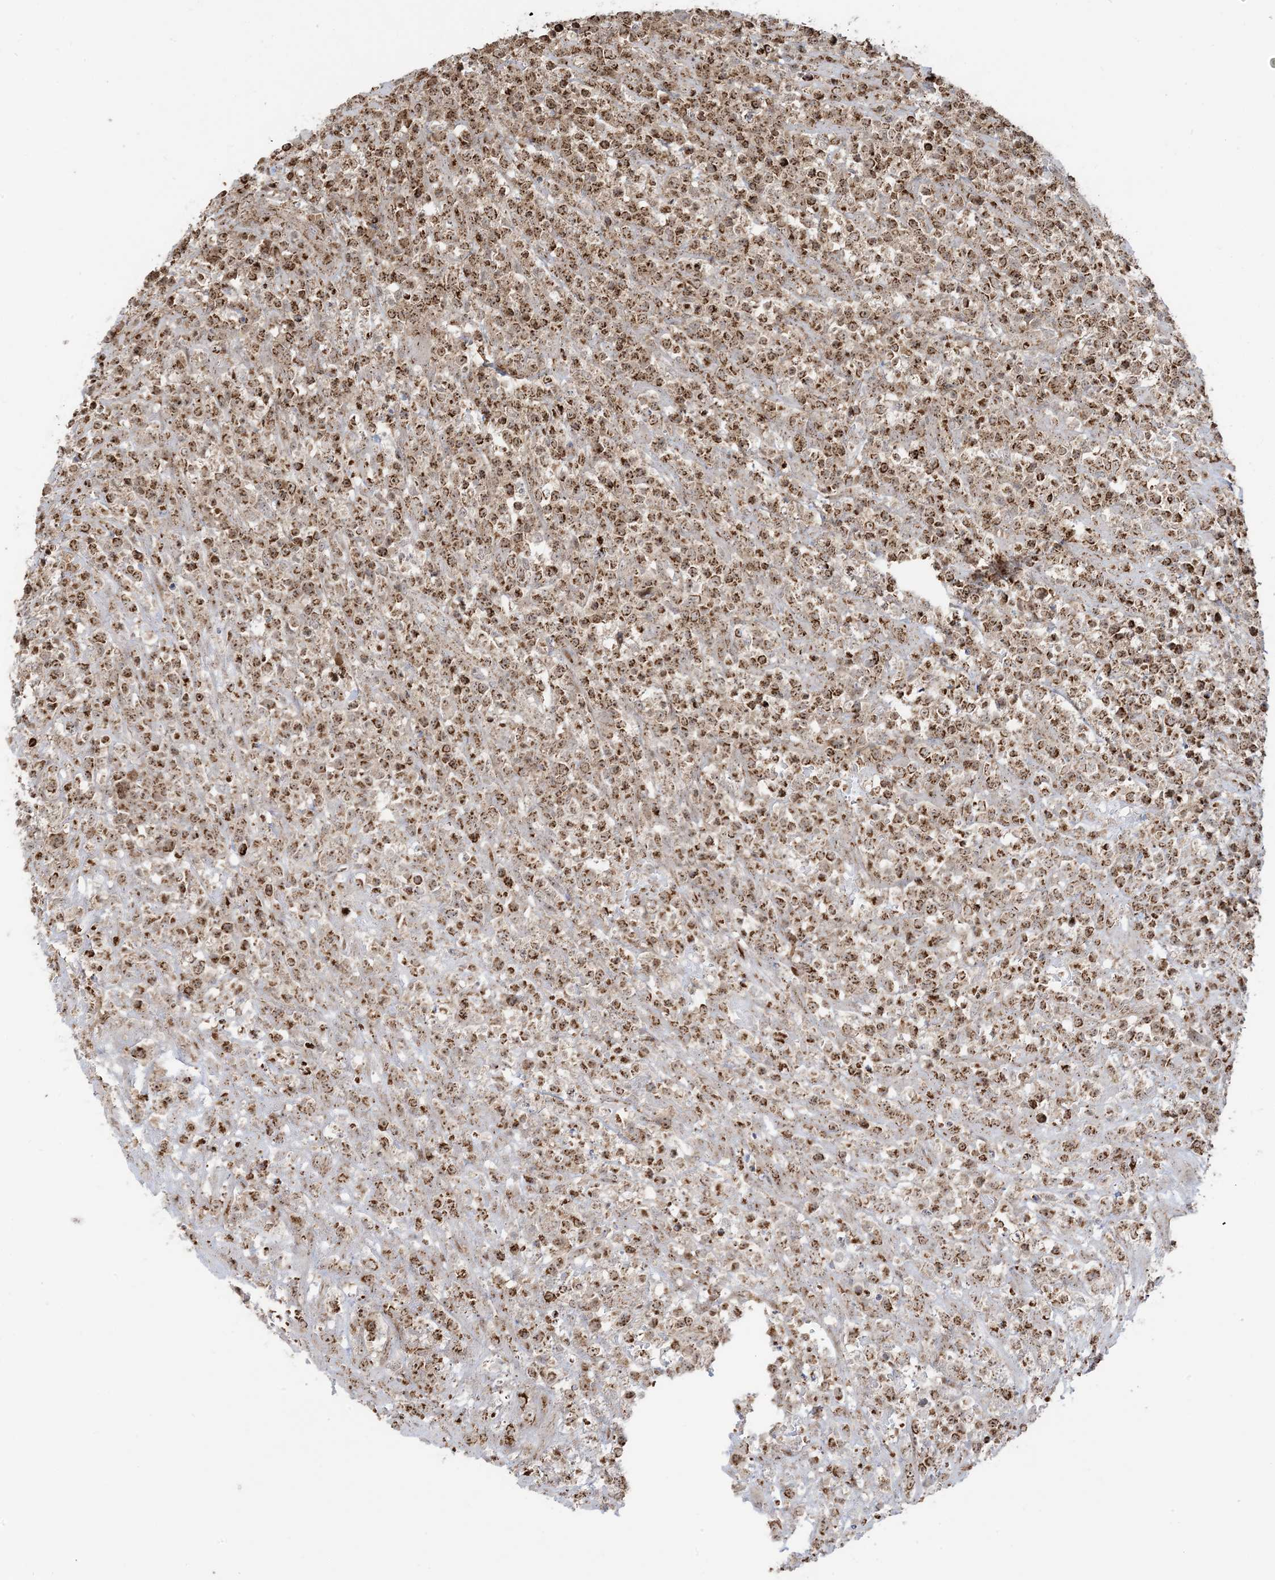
{"staining": {"intensity": "moderate", "quantity": ">75%", "location": "cytoplasmic/membranous,nuclear"}, "tissue": "lymphoma", "cell_type": "Tumor cells", "image_type": "cancer", "snomed": [{"axis": "morphology", "description": "Malignant lymphoma, non-Hodgkin's type, High grade"}, {"axis": "topography", "description": "Colon"}], "caption": "High-grade malignant lymphoma, non-Hodgkin's type was stained to show a protein in brown. There is medium levels of moderate cytoplasmic/membranous and nuclear expression in about >75% of tumor cells. The staining is performed using DAB brown chromogen to label protein expression. The nuclei are counter-stained blue using hematoxylin.", "gene": "MAPKBP1", "patient": {"sex": "female", "age": 53}}